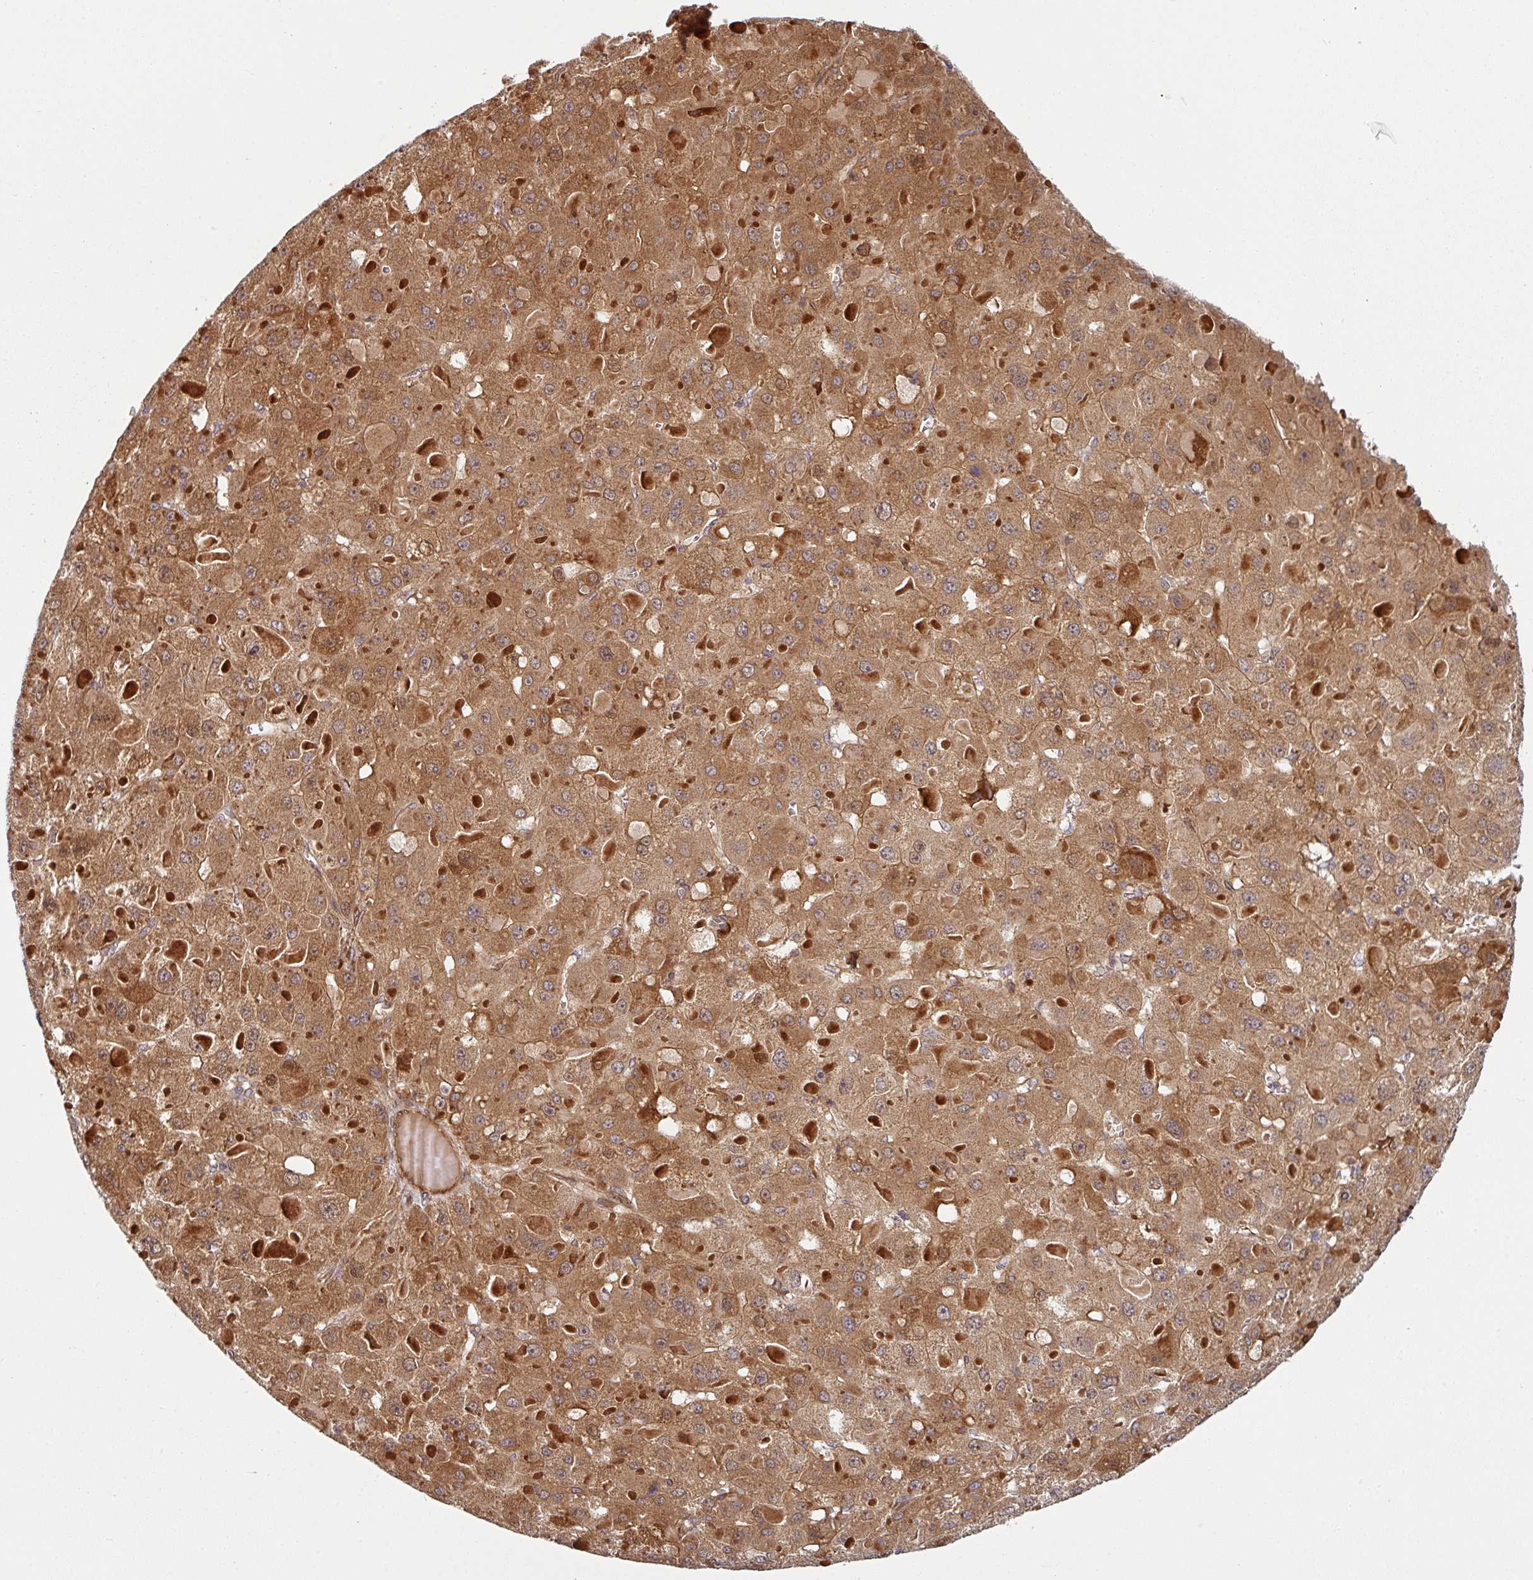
{"staining": {"intensity": "strong", "quantity": ">75%", "location": "cytoplasmic/membranous"}, "tissue": "liver cancer", "cell_type": "Tumor cells", "image_type": "cancer", "snomed": [{"axis": "morphology", "description": "Carcinoma, Hepatocellular, NOS"}, {"axis": "topography", "description": "Liver"}], "caption": "An immunohistochemistry (IHC) photomicrograph of neoplastic tissue is shown. Protein staining in brown highlights strong cytoplasmic/membranous positivity in liver hepatocellular carcinoma within tumor cells.", "gene": "RAB5A", "patient": {"sex": "female", "age": 73}}